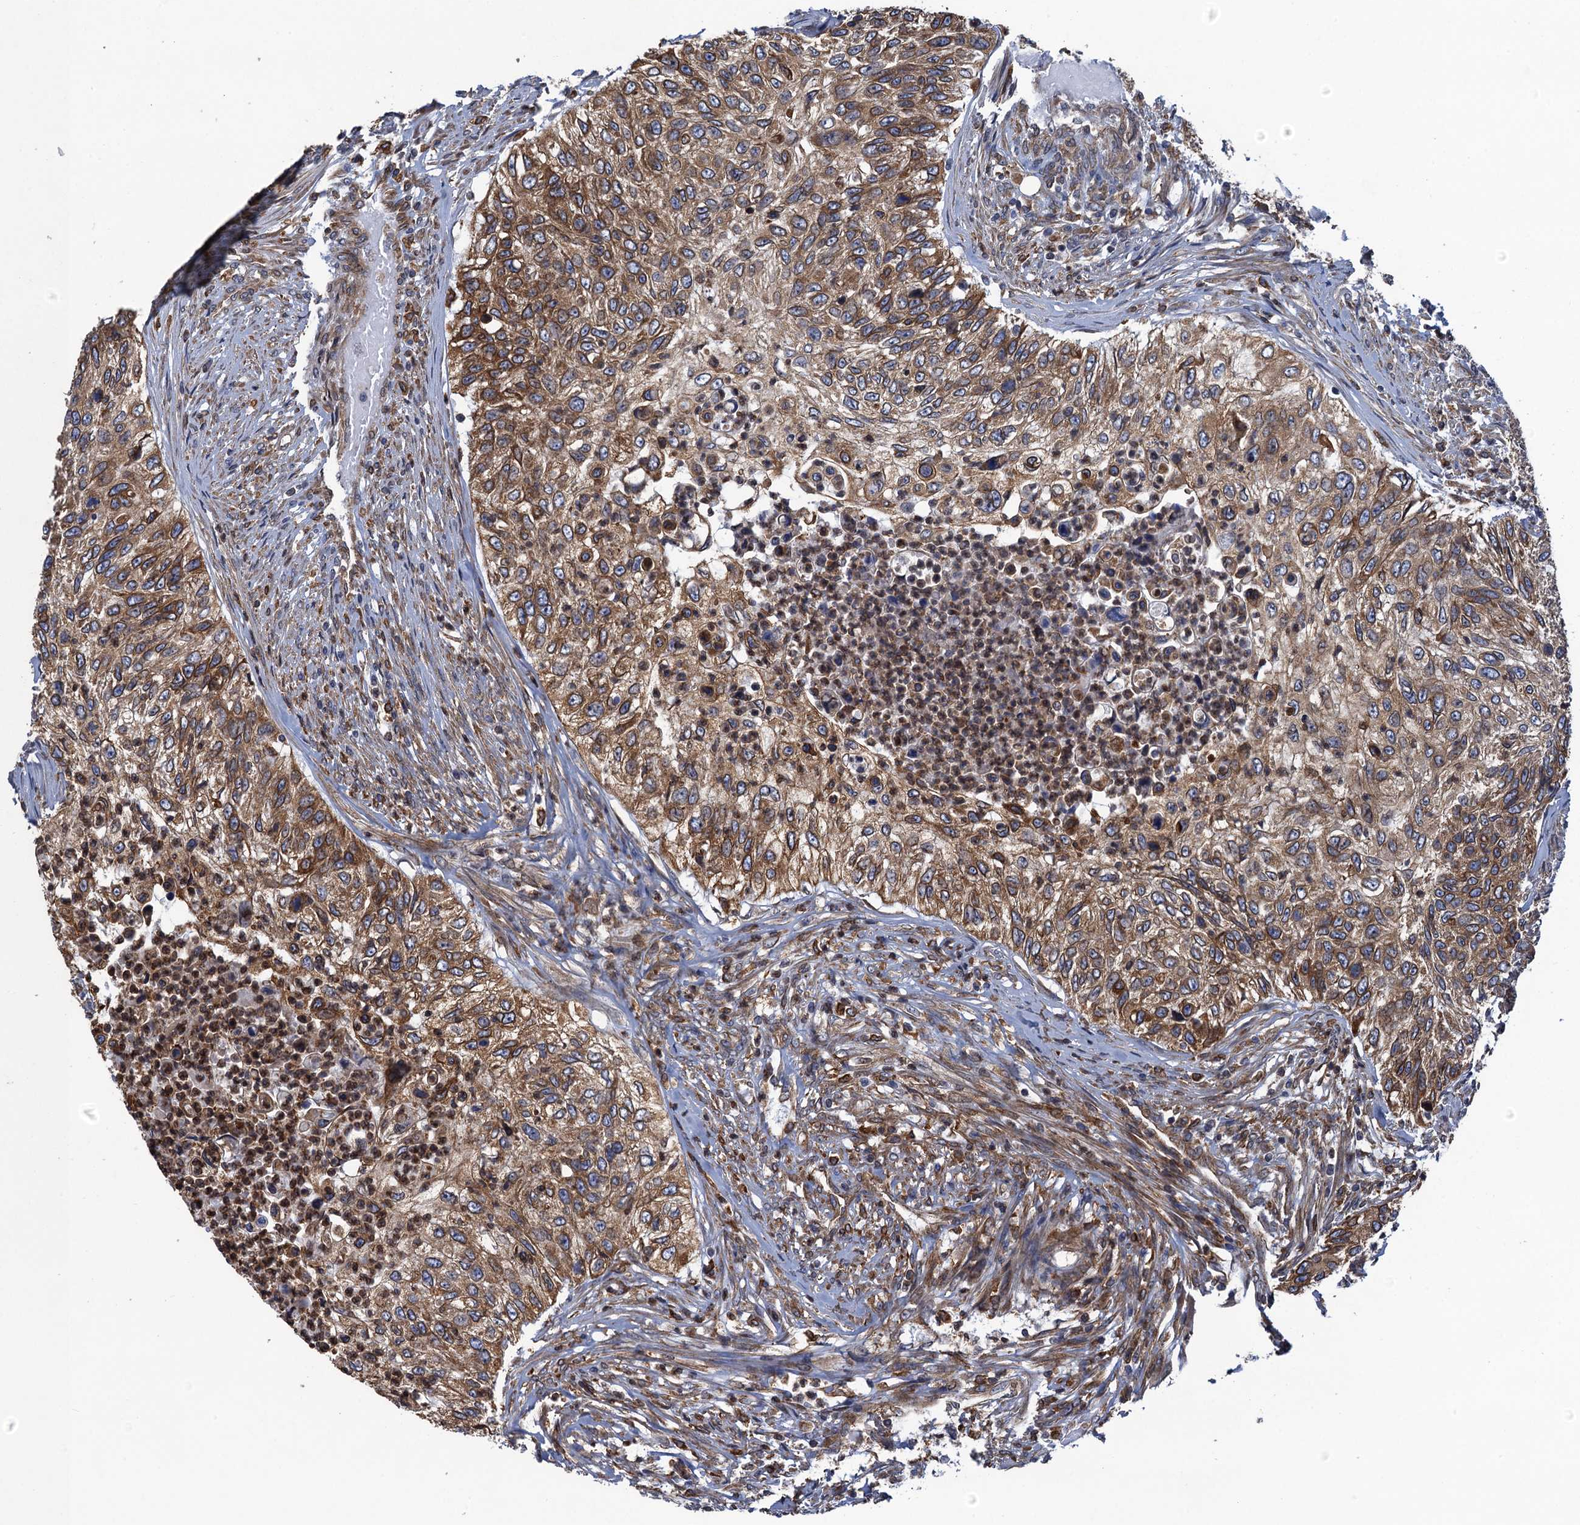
{"staining": {"intensity": "moderate", "quantity": ">75%", "location": "cytoplasmic/membranous"}, "tissue": "urothelial cancer", "cell_type": "Tumor cells", "image_type": "cancer", "snomed": [{"axis": "morphology", "description": "Urothelial carcinoma, High grade"}, {"axis": "topography", "description": "Urinary bladder"}], "caption": "A medium amount of moderate cytoplasmic/membranous expression is present in approximately >75% of tumor cells in urothelial cancer tissue.", "gene": "ARMC5", "patient": {"sex": "female", "age": 60}}